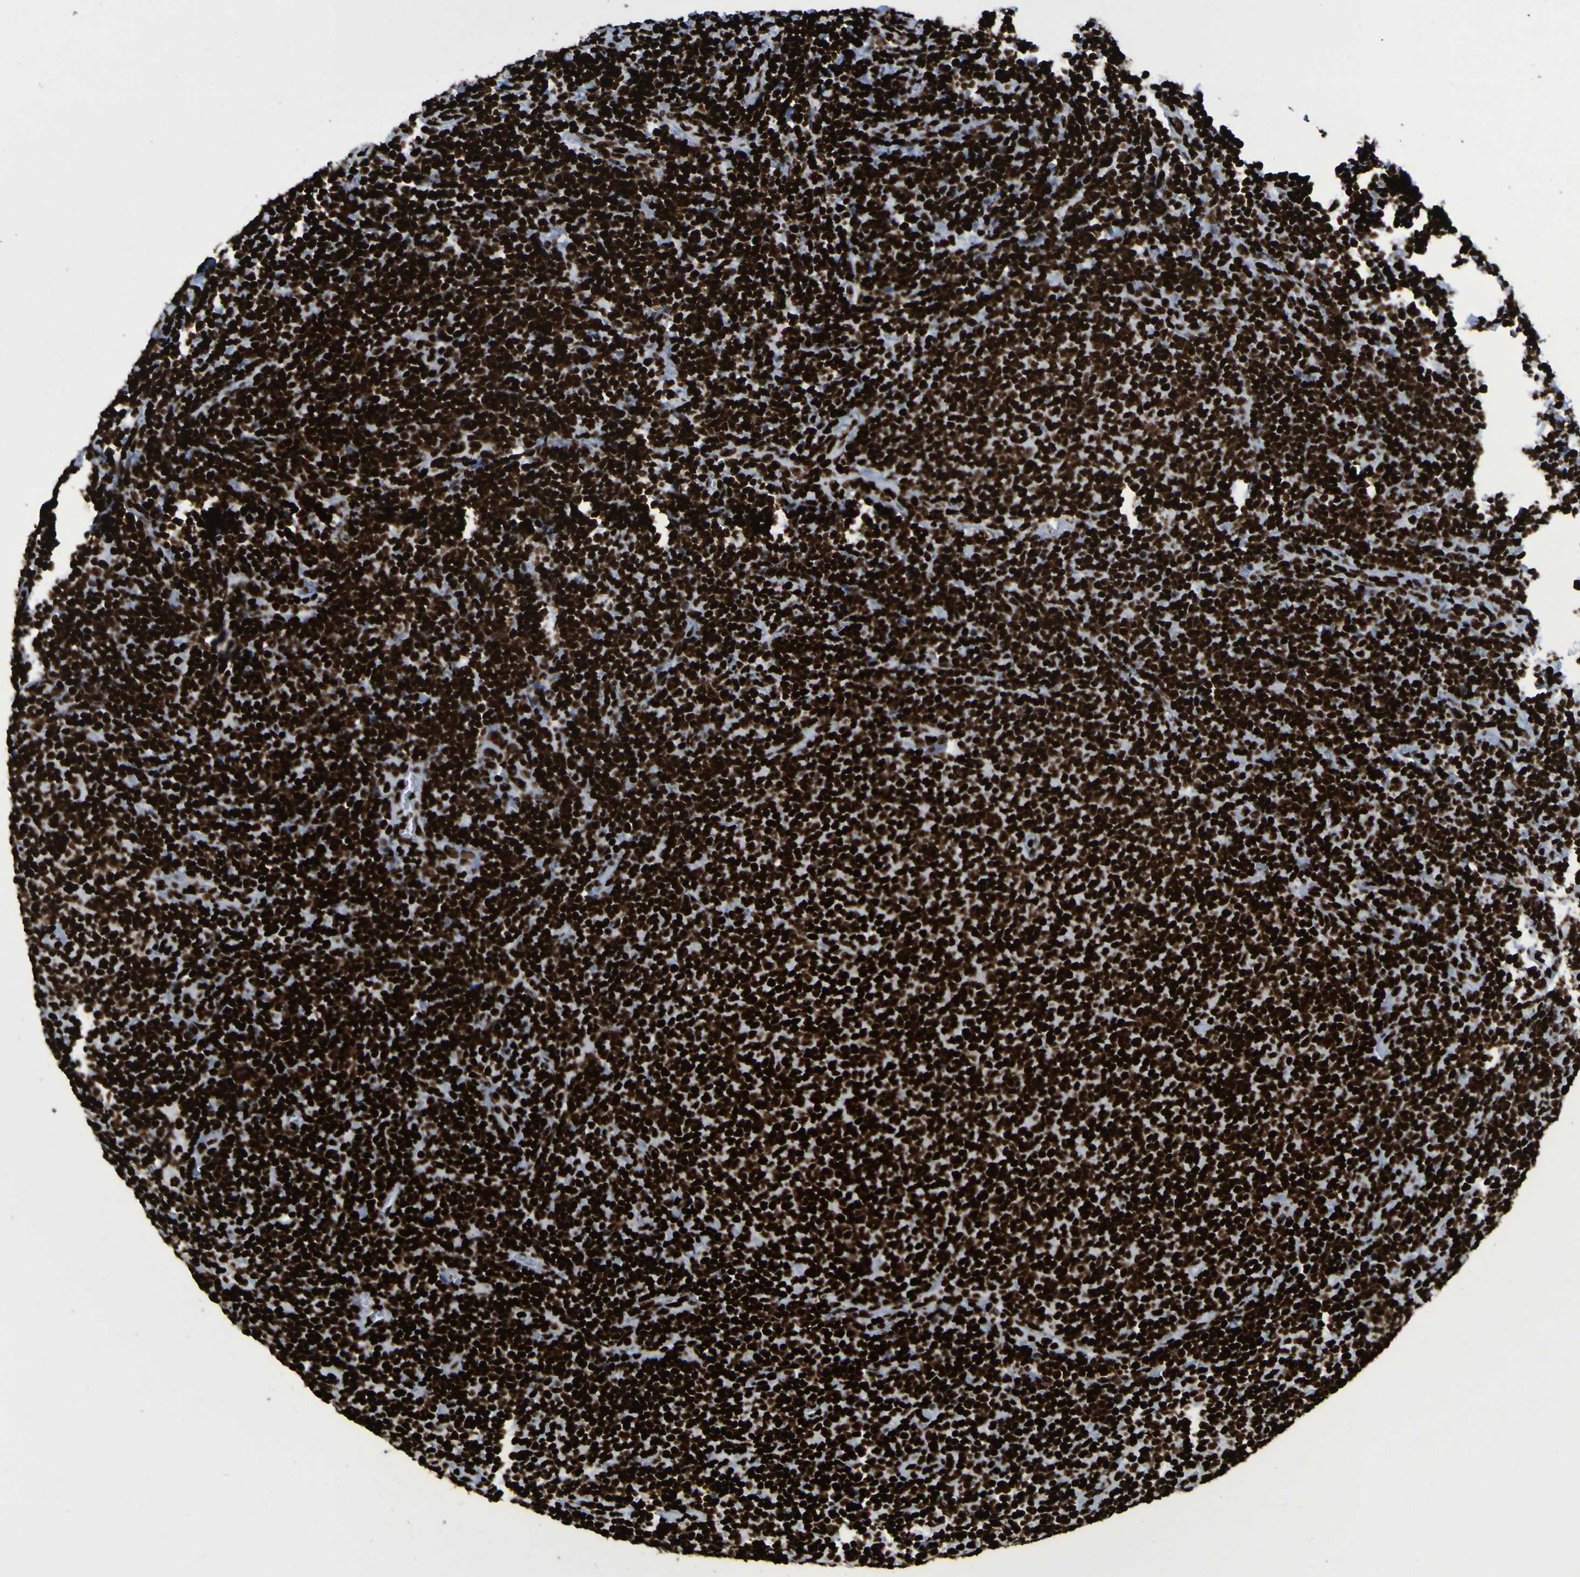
{"staining": {"intensity": "strong", "quantity": ">75%", "location": "nuclear"}, "tissue": "lymphoma", "cell_type": "Tumor cells", "image_type": "cancer", "snomed": [{"axis": "morphology", "description": "Malignant lymphoma, non-Hodgkin's type, Low grade"}, {"axis": "topography", "description": "Lymph node"}], "caption": "The photomicrograph demonstrates immunohistochemical staining of malignant lymphoma, non-Hodgkin's type (low-grade). There is strong nuclear positivity is appreciated in about >75% of tumor cells.", "gene": "NPM1", "patient": {"sex": "male", "age": 66}}